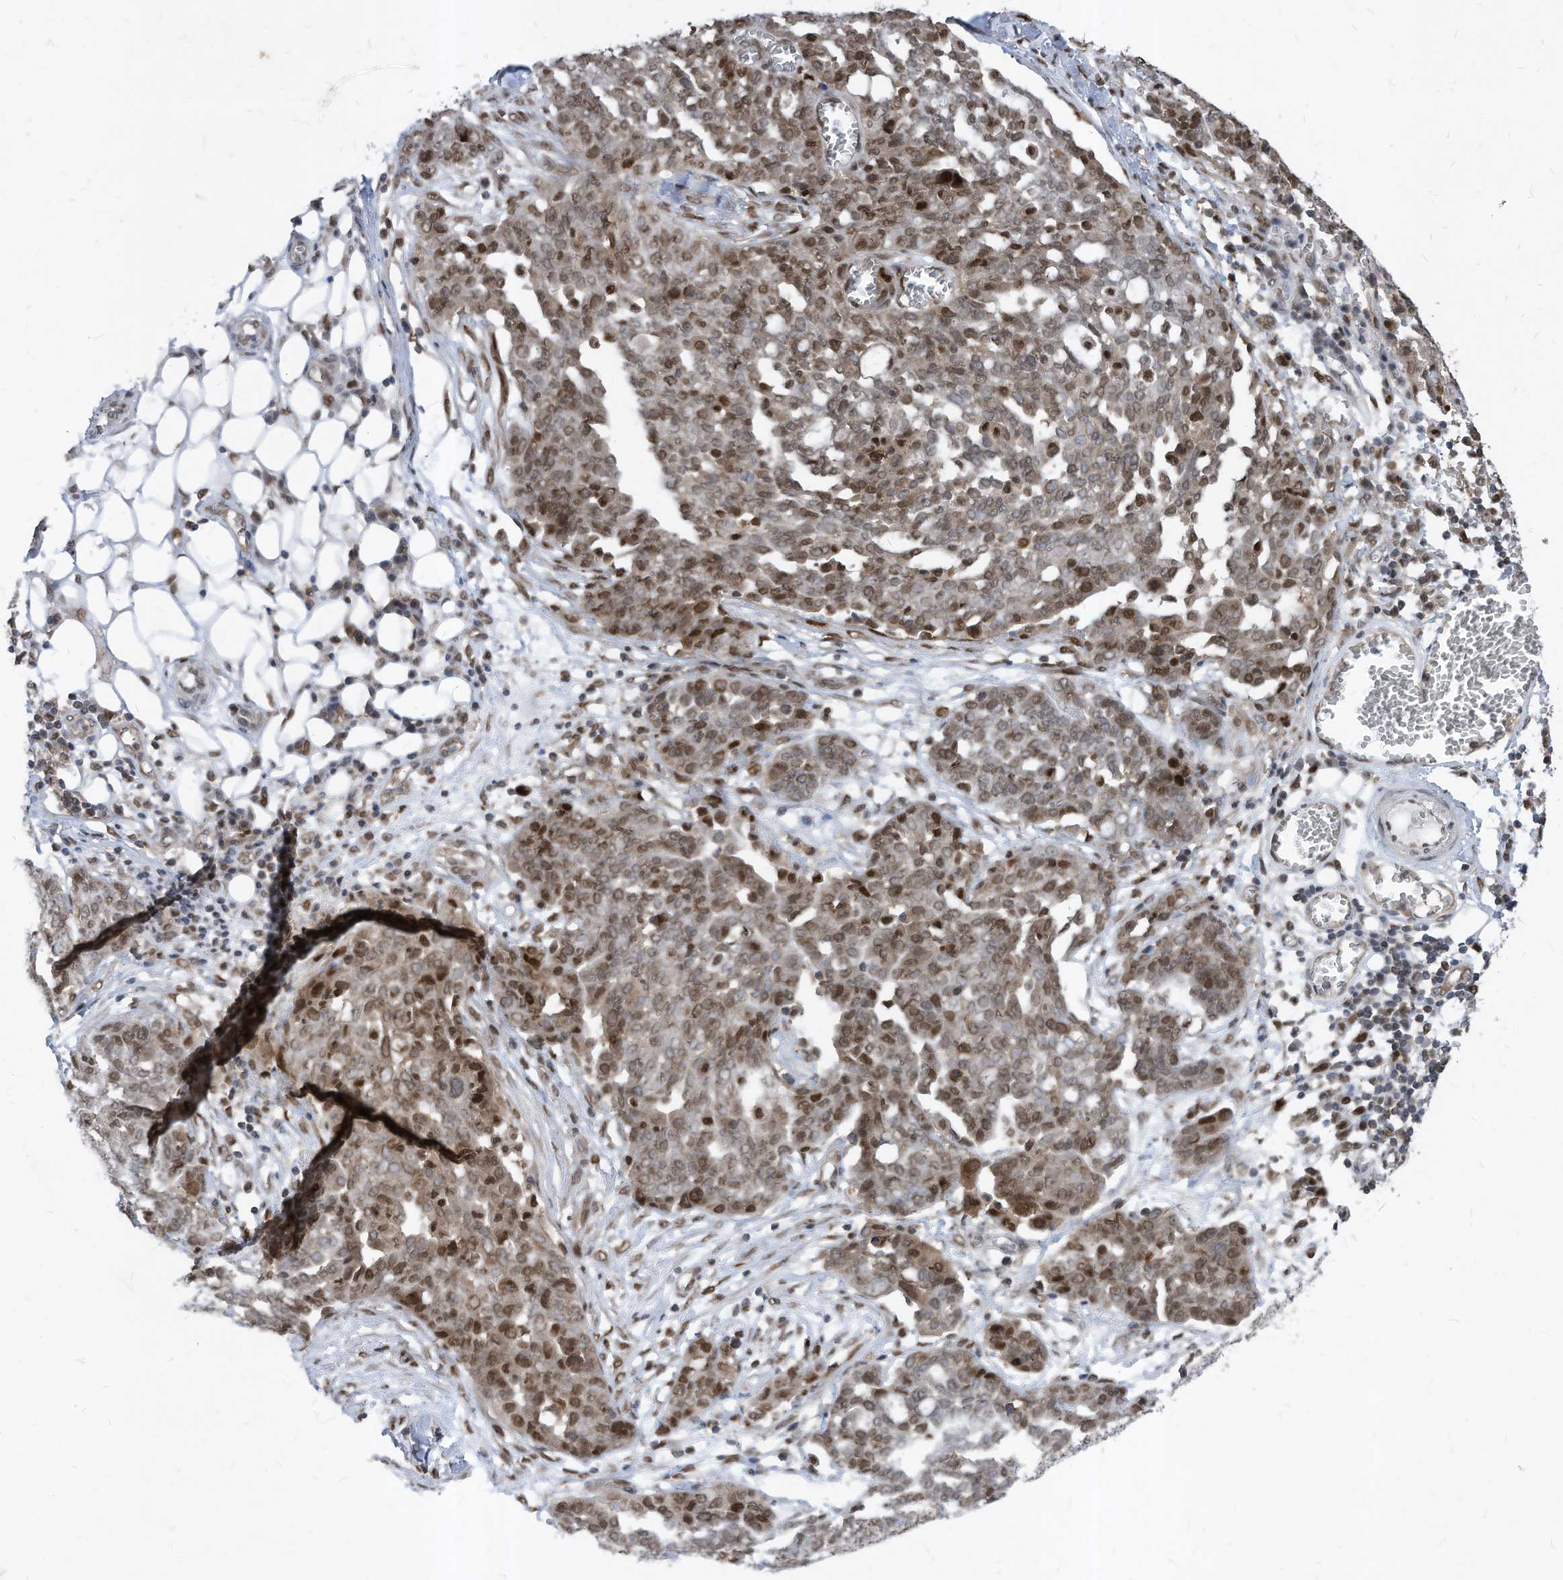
{"staining": {"intensity": "moderate", "quantity": ">75%", "location": "nuclear"}, "tissue": "ovarian cancer", "cell_type": "Tumor cells", "image_type": "cancer", "snomed": [{"axis": "morphology", "description": "Cystadenocarcinoma, serous, NOS"}, {"axis": "topography", "description": "Soft tissue"}, {"axis": "topography", "description": "Ovary"}], "caption": "IHC of human ovarian cancer exhibits medium levels of moderate nuclear positivity in approximately >75% of tumor cells.", "gene": "KPNB1", "patient": {"sex": "female", "age": 57}}